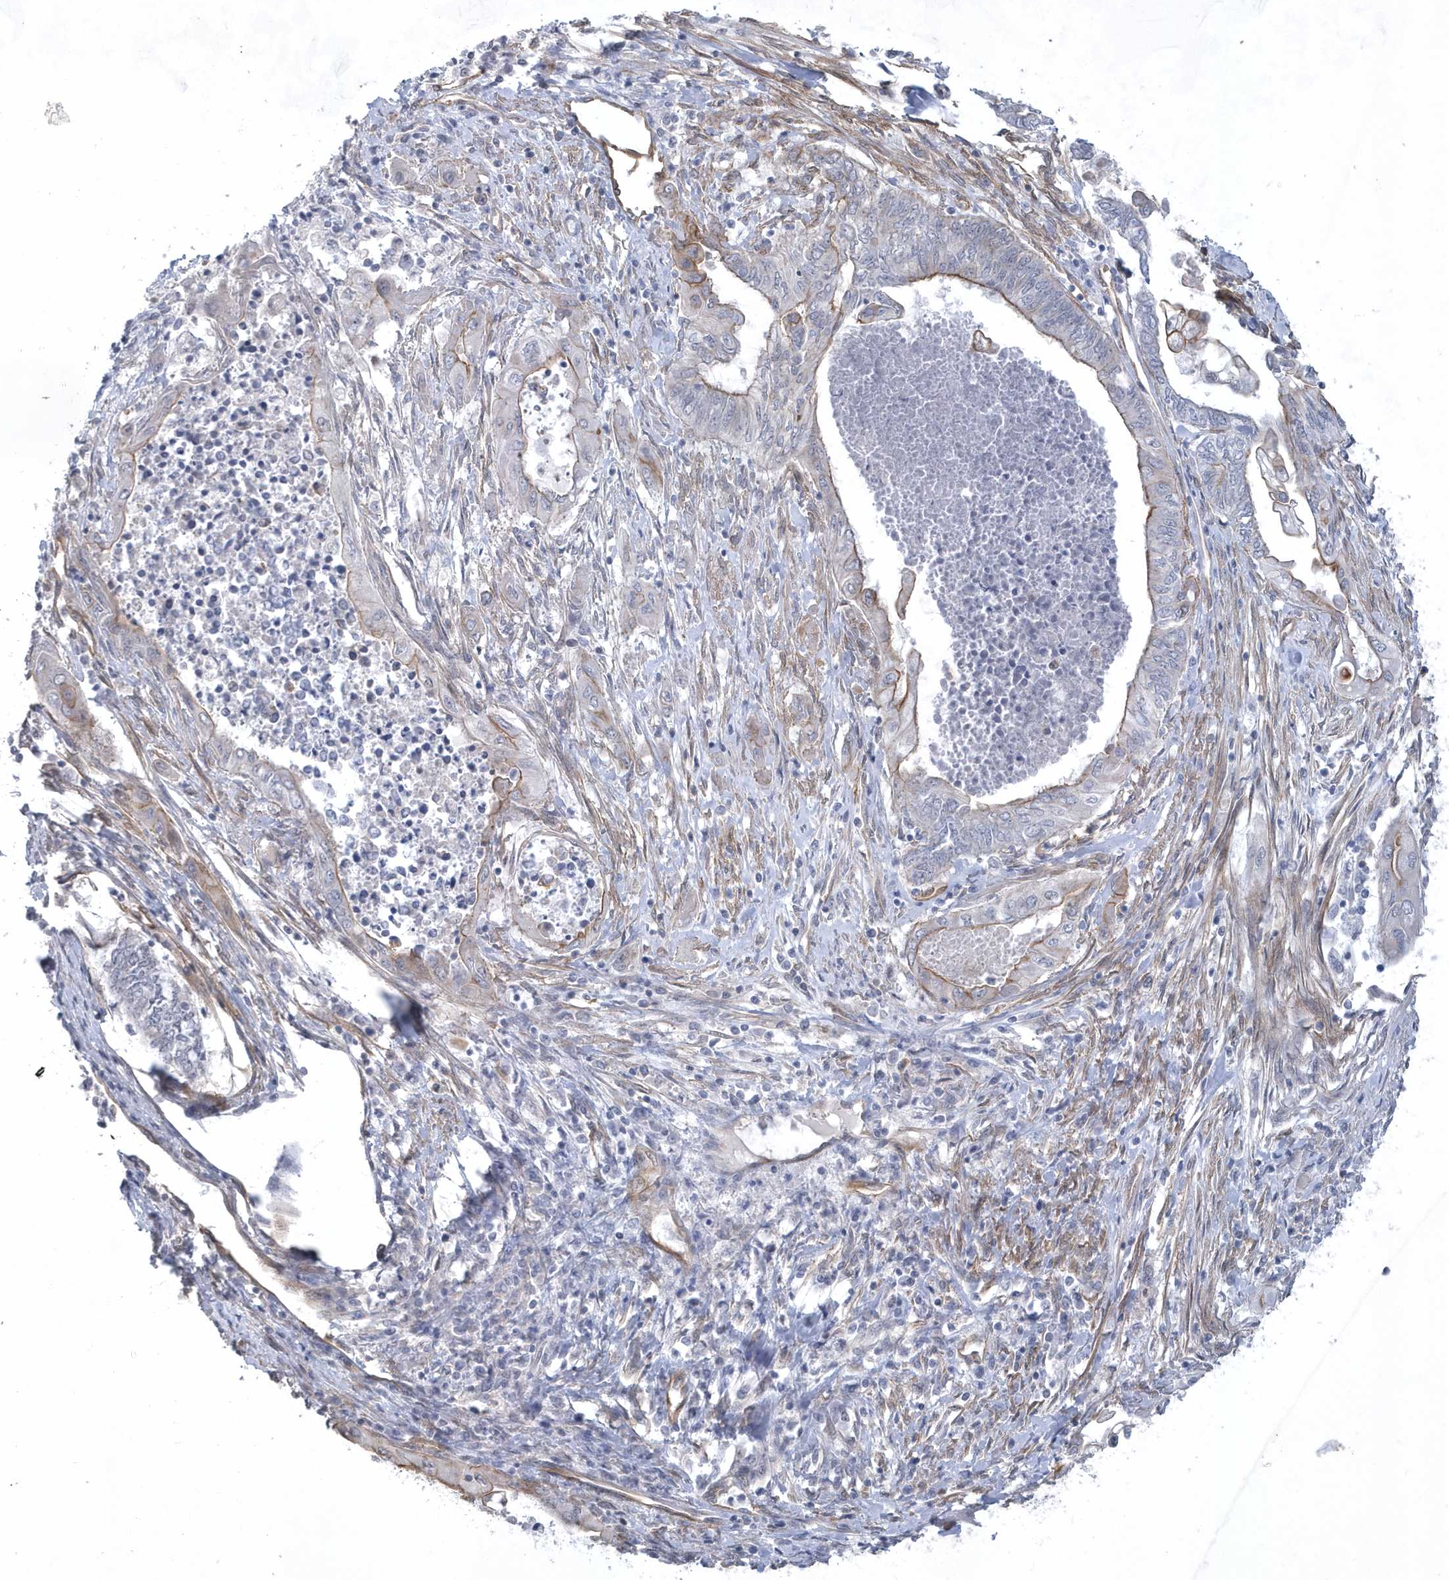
{"staining": {"intensity": "negative", "quantity": "none", "location": "none"}, "tissue": "endometrial cancer", "cell_type": "Tumor cells", "image_type": "cancer", "snomed": [{"axis": "morphology", "description": "Adenocarcinoma, NOS"}, {"axis": "topography", "description": "Uterus"}, {"axis": "topography", "description": "Endometrium"}], "caption": "Immunohistochemistry (IHC) micrograph of neoplastic tissue: endometrial cancer (adenocarcinoma) stained with DAB (3,3'-diaminobenzidine) shows no significant protein staining in tumor cells.", "gene": "RAI14", "patient": {"sex": "female", "age": 70}}